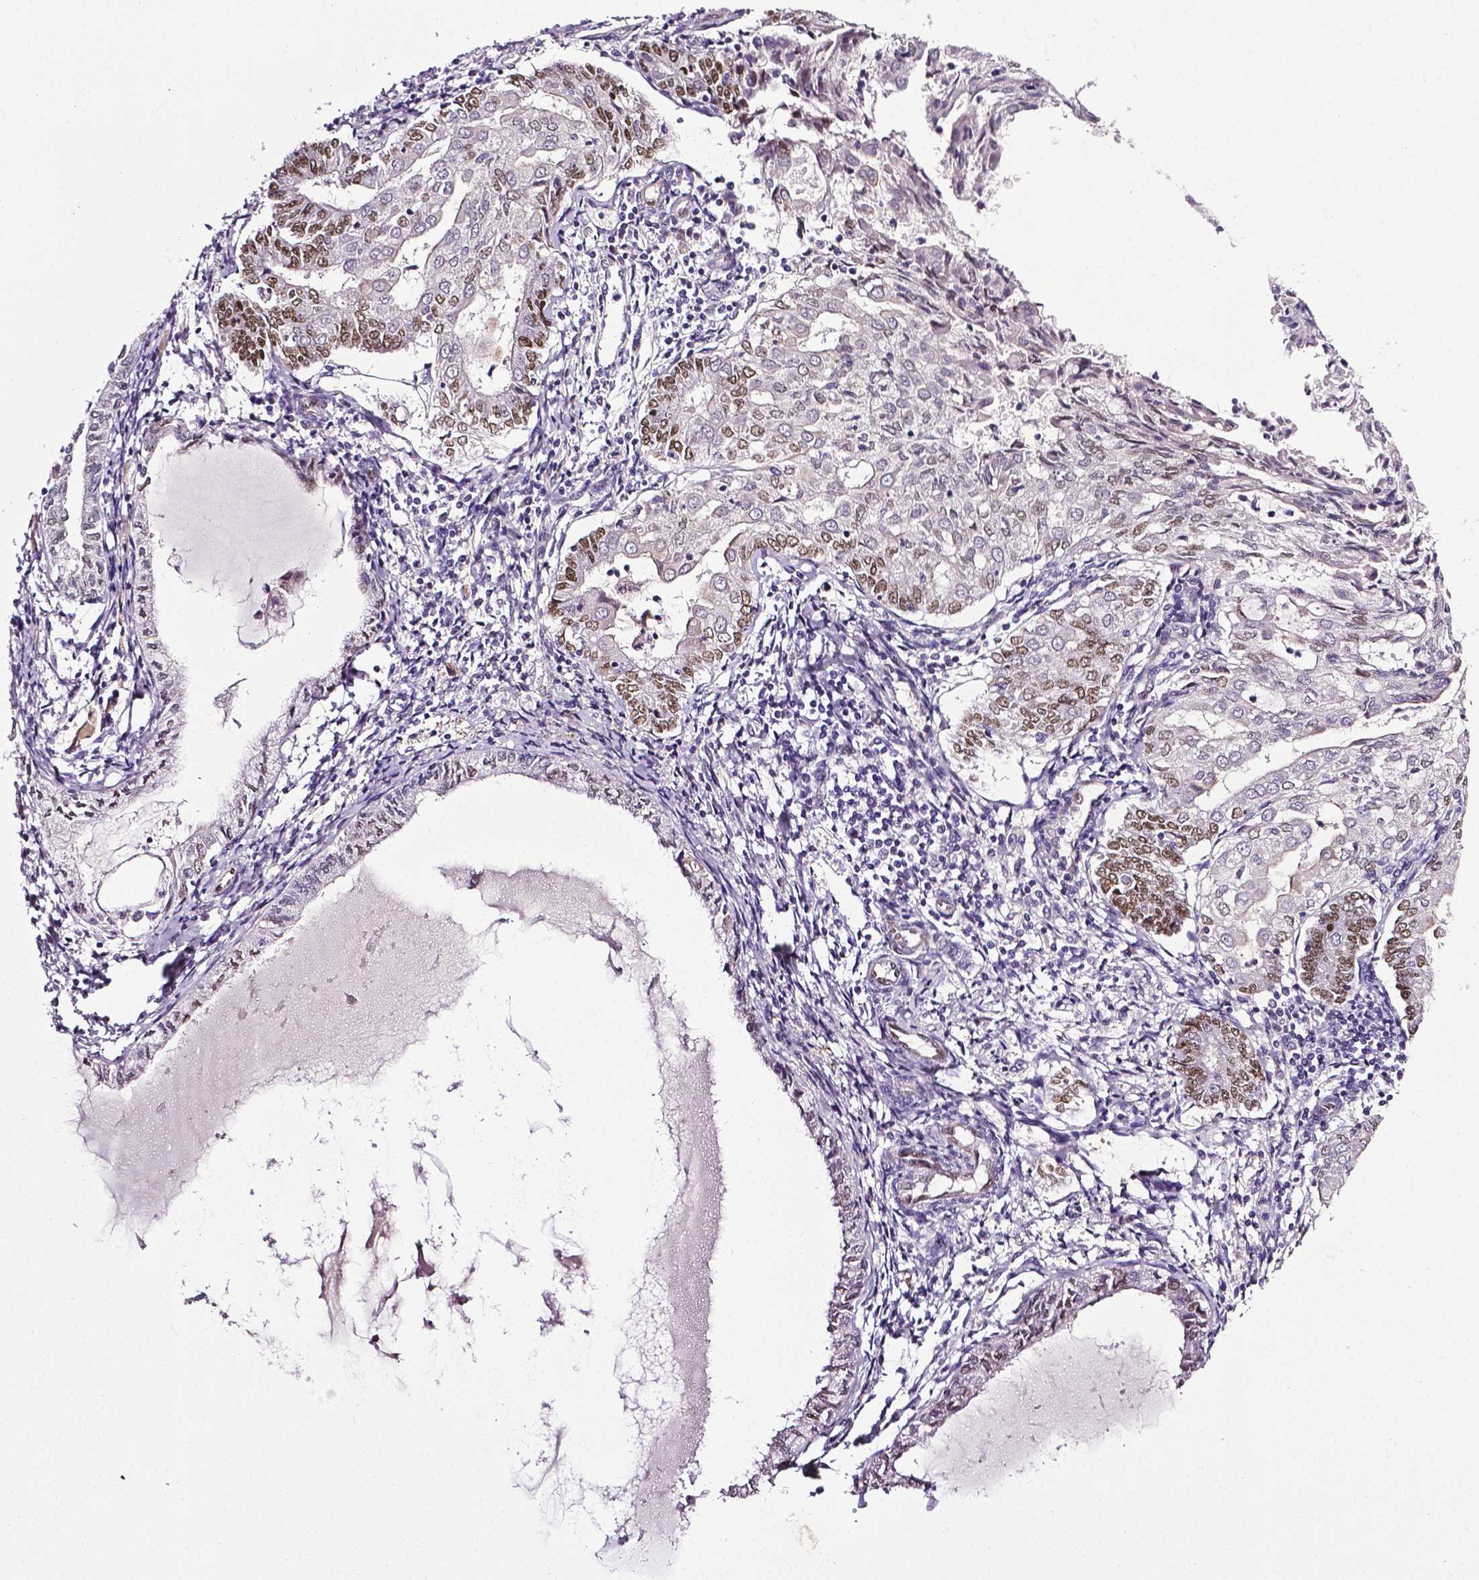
{"staining": {"intensity": "moderate", "quantity": "<25%", "location": "nuclear"}, "tissue": "endometrial cancer", "cell_type": "Tumor cells", "image_type": "cancer", "snomed": [{"axis": "morphology", "description": "Adenocarcinoma, NOS"}, {"axis": "topography", "description": "Endometrium"}], "caption": "Adenocarcinoma (endometrial) stained with immunohistochemistry reveals moderate nuclear staining in approximately <25% of tumor cells. Nuclei are stained in blue.", "gene": "PTGER3", "patient": {"sex": "female", "age": 68}}